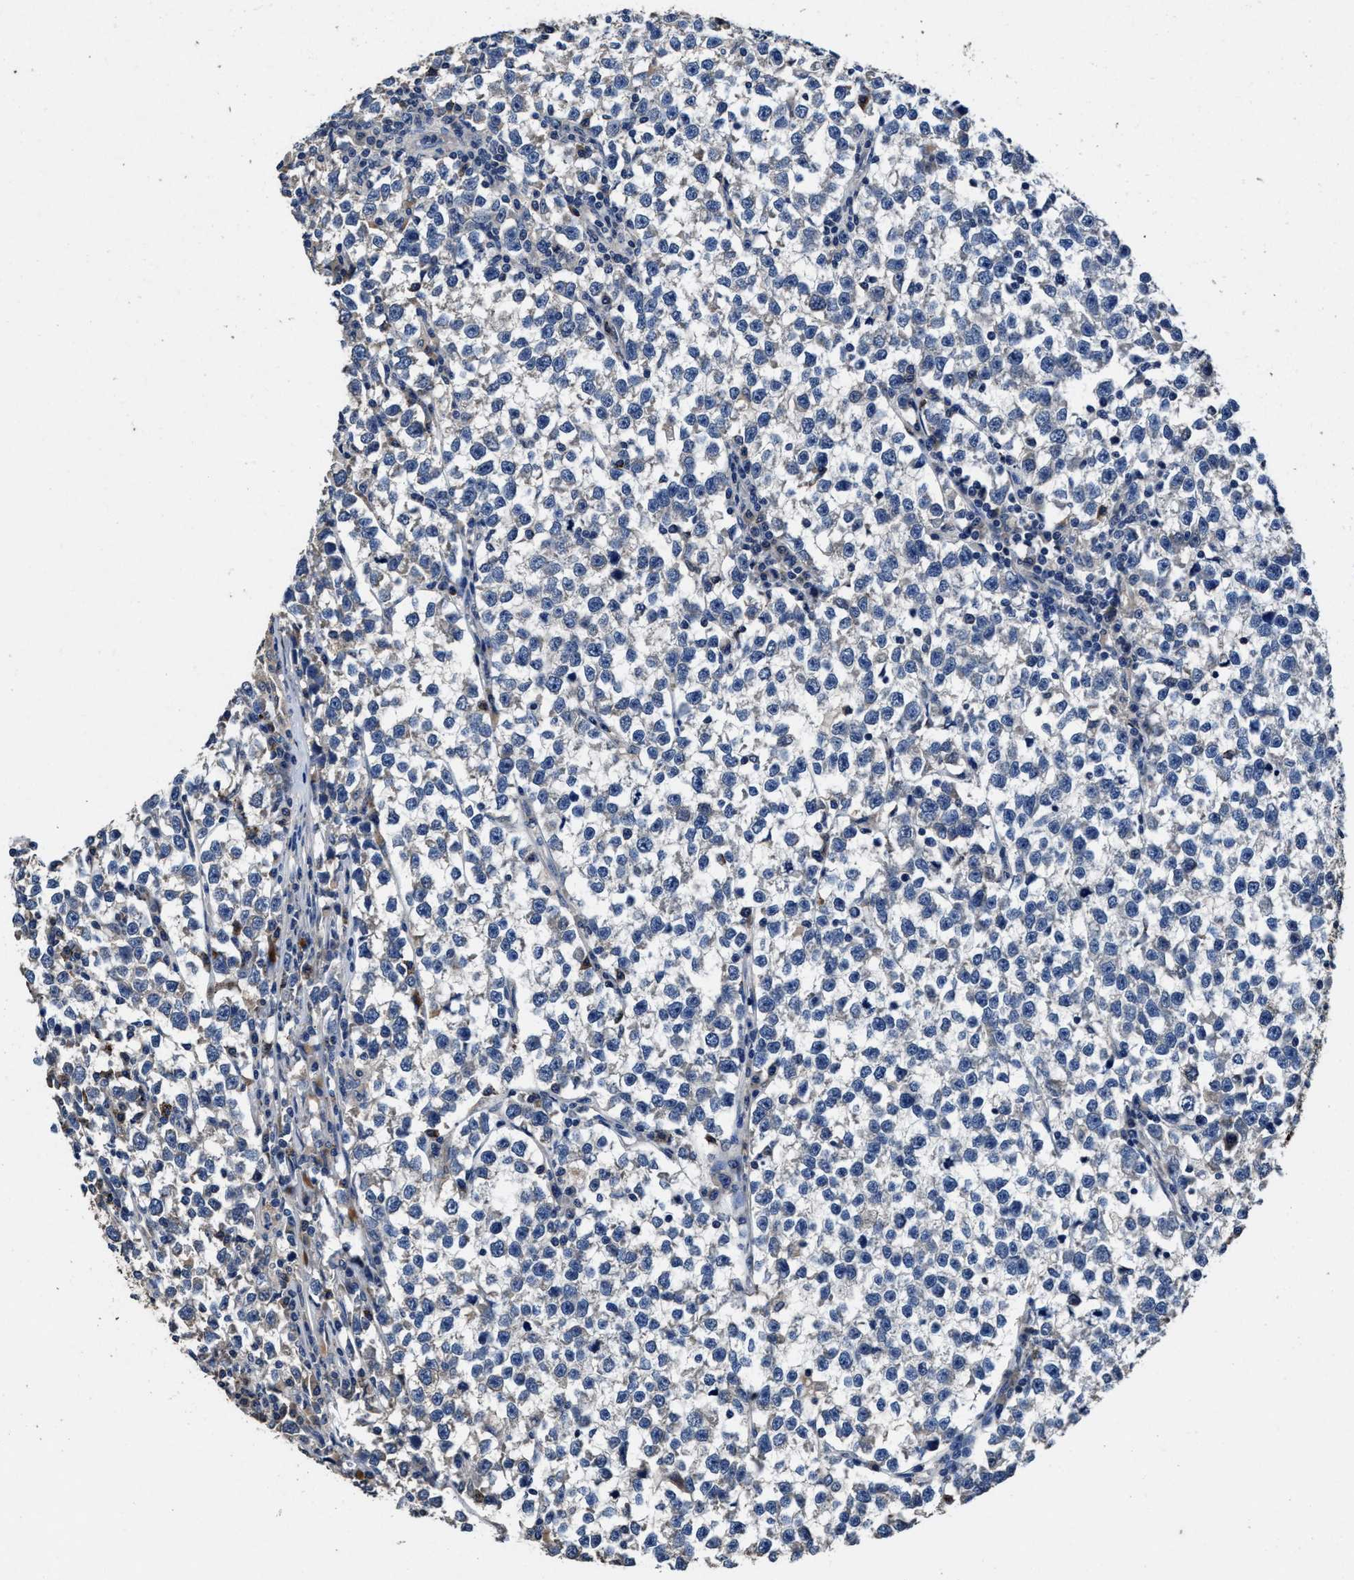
{"staining": {"intensity": "negative", "quantity": "none", "location": "none"}, "tissue": "testis cancer", "cell_type": "Tumor cells", "image_type": "cancer", "snomed": [{"axis": "morphology", "description": "Normal tissue, NOS"}, {"axis": "morphology", "description": "Seminoma, NOS"}, {"axis": "topography", "description": "Testis"}], "caption": "The image reveals no staining of tumor cells in testis cancer.", "gene": "UBR4", "patient": {"sex": "male", "age": 43}}